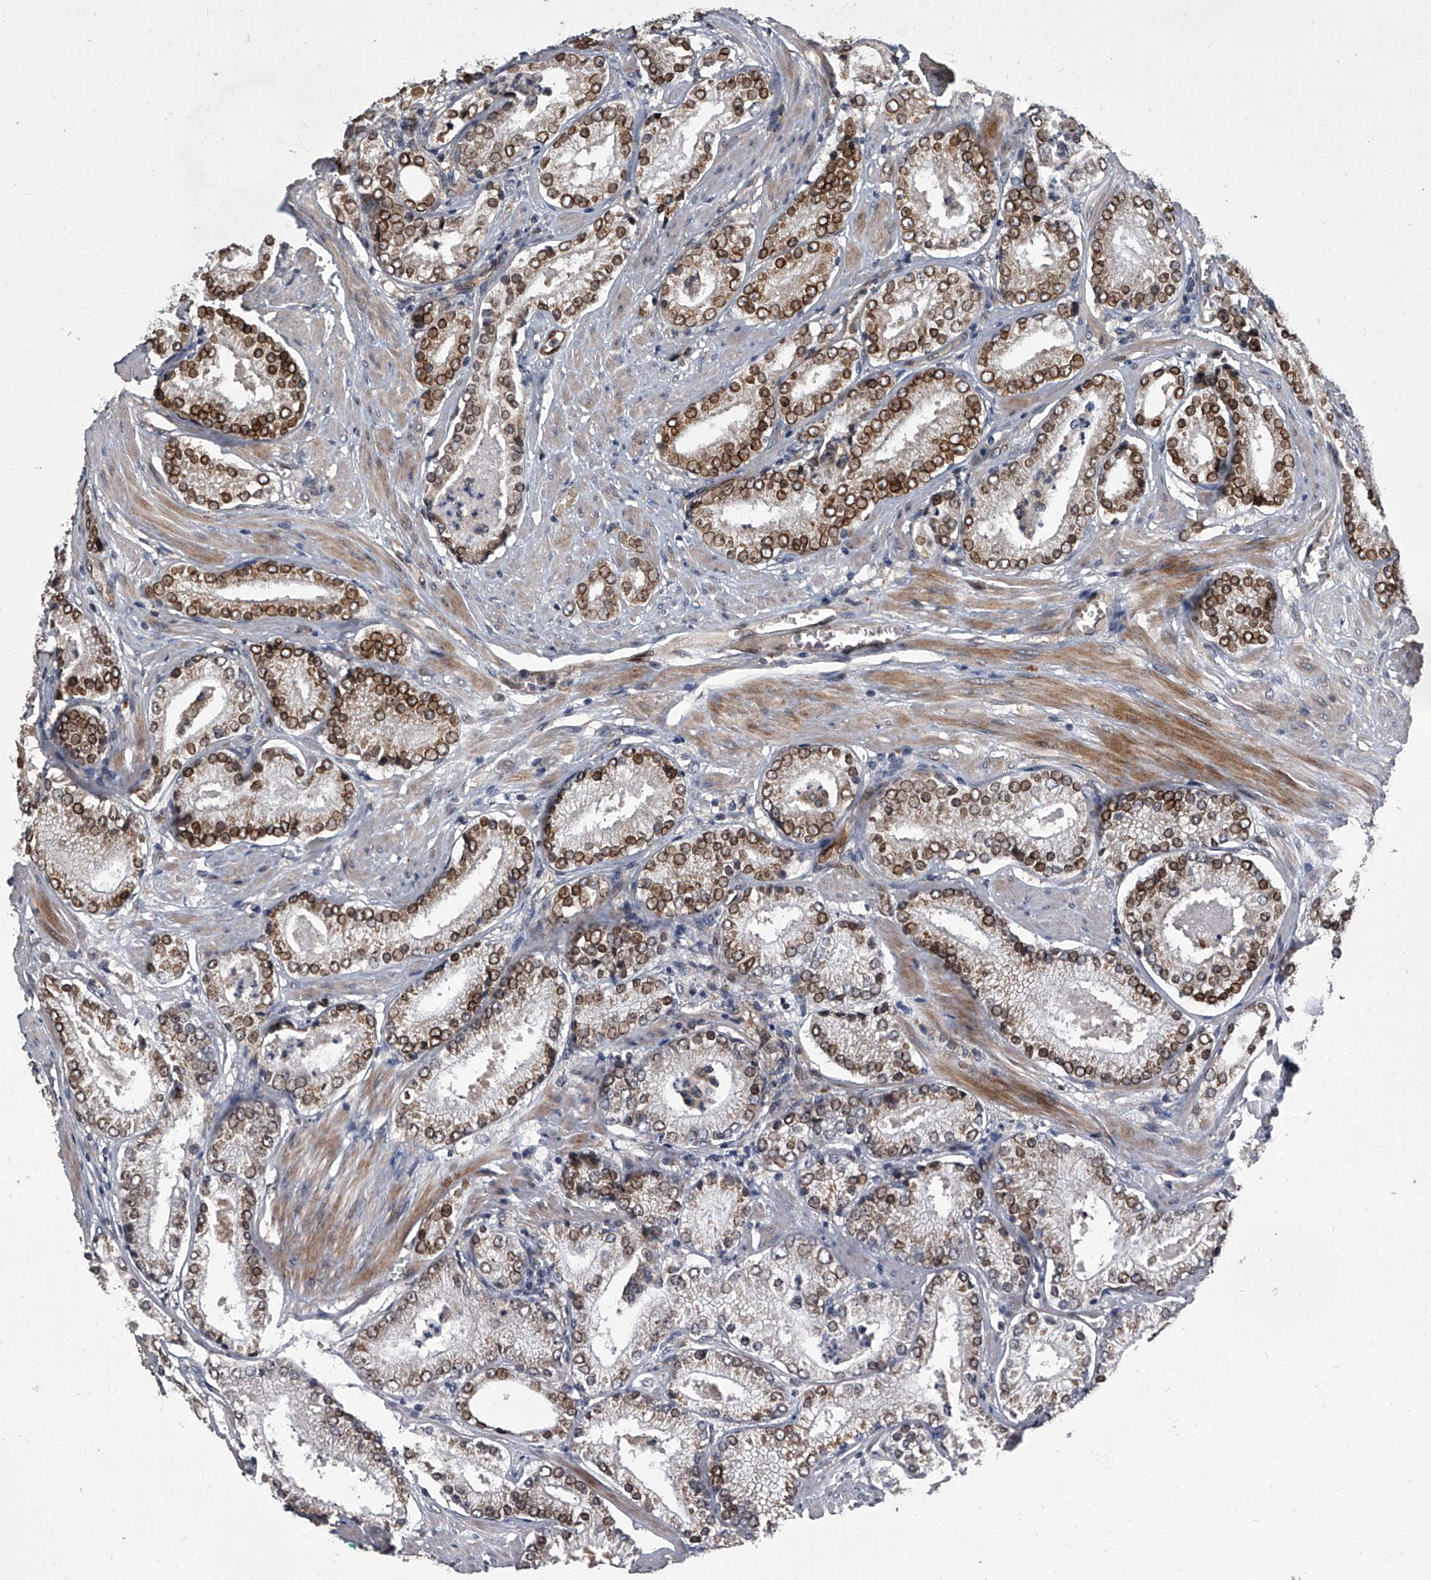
{"staining": {"intensity": "moderate", "quantity": ">75%", "location": "cytoplasmic/membranous,nuclear"}, "tissue": "prostate cancer", "cell_type": "Tumor cells", "image_type": "cancer", "snomed": [{"axis": "morphology", "description": "Adenocarcinoma, Low grade"}, {"axis": "topography", "description": "Prostate"}], "caption": "Immunohistochemistry micrograph of neoplastic tissue: prostate cancer (adenocarcinoma (low-grade)) stained using IHC demonstrates medium levels of moderate protein expression localized specifically in the cytoplasmic/membranous and nuclear of tumor cells, appearing as a cytoplasmic/membranous and nuclear brown color.", "gene": "LRRC8C", "patient": {"sex": "male", "age": 54}}